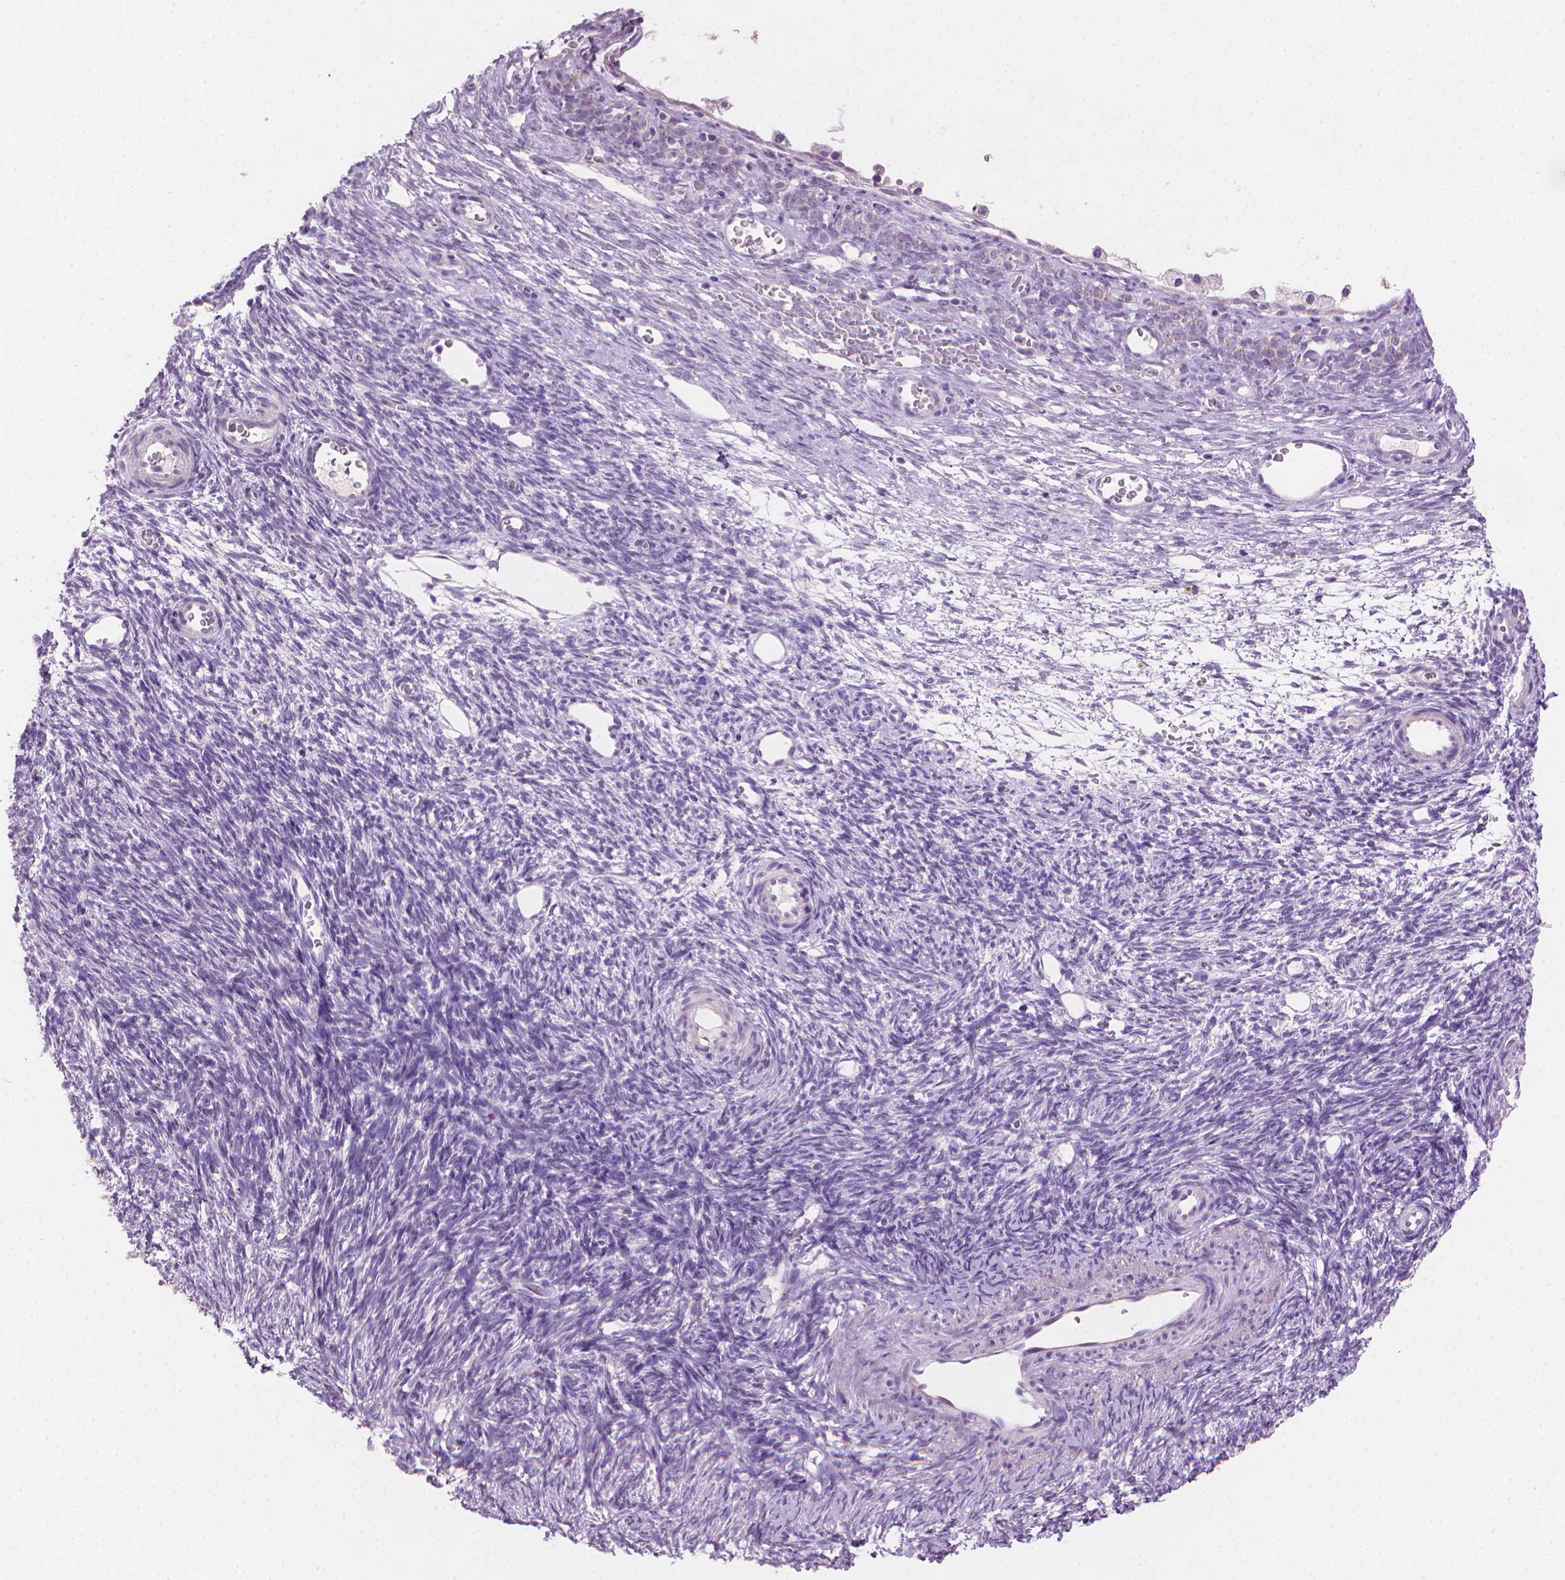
{"staining": {"intensity": "moderate", "quantity": ">75%", "location": "cytoplasmic/membranous"}, "tissue": "ovary", "cell_type": "Follicle cells", "image_type": "normal", "snomed": [{"axis": "morphology", "description": "Normal tissue, NOS"}, {"axis": "topography", "description": "Ovary"}], "caption": "Ovary was stained to show a protein in brown. There is medium levels of moderate cytoplasmic/membranous staining in about >75% of follicle cells.", "gene": "MLANA", "patient": {"sex": "female", "age": 34}}